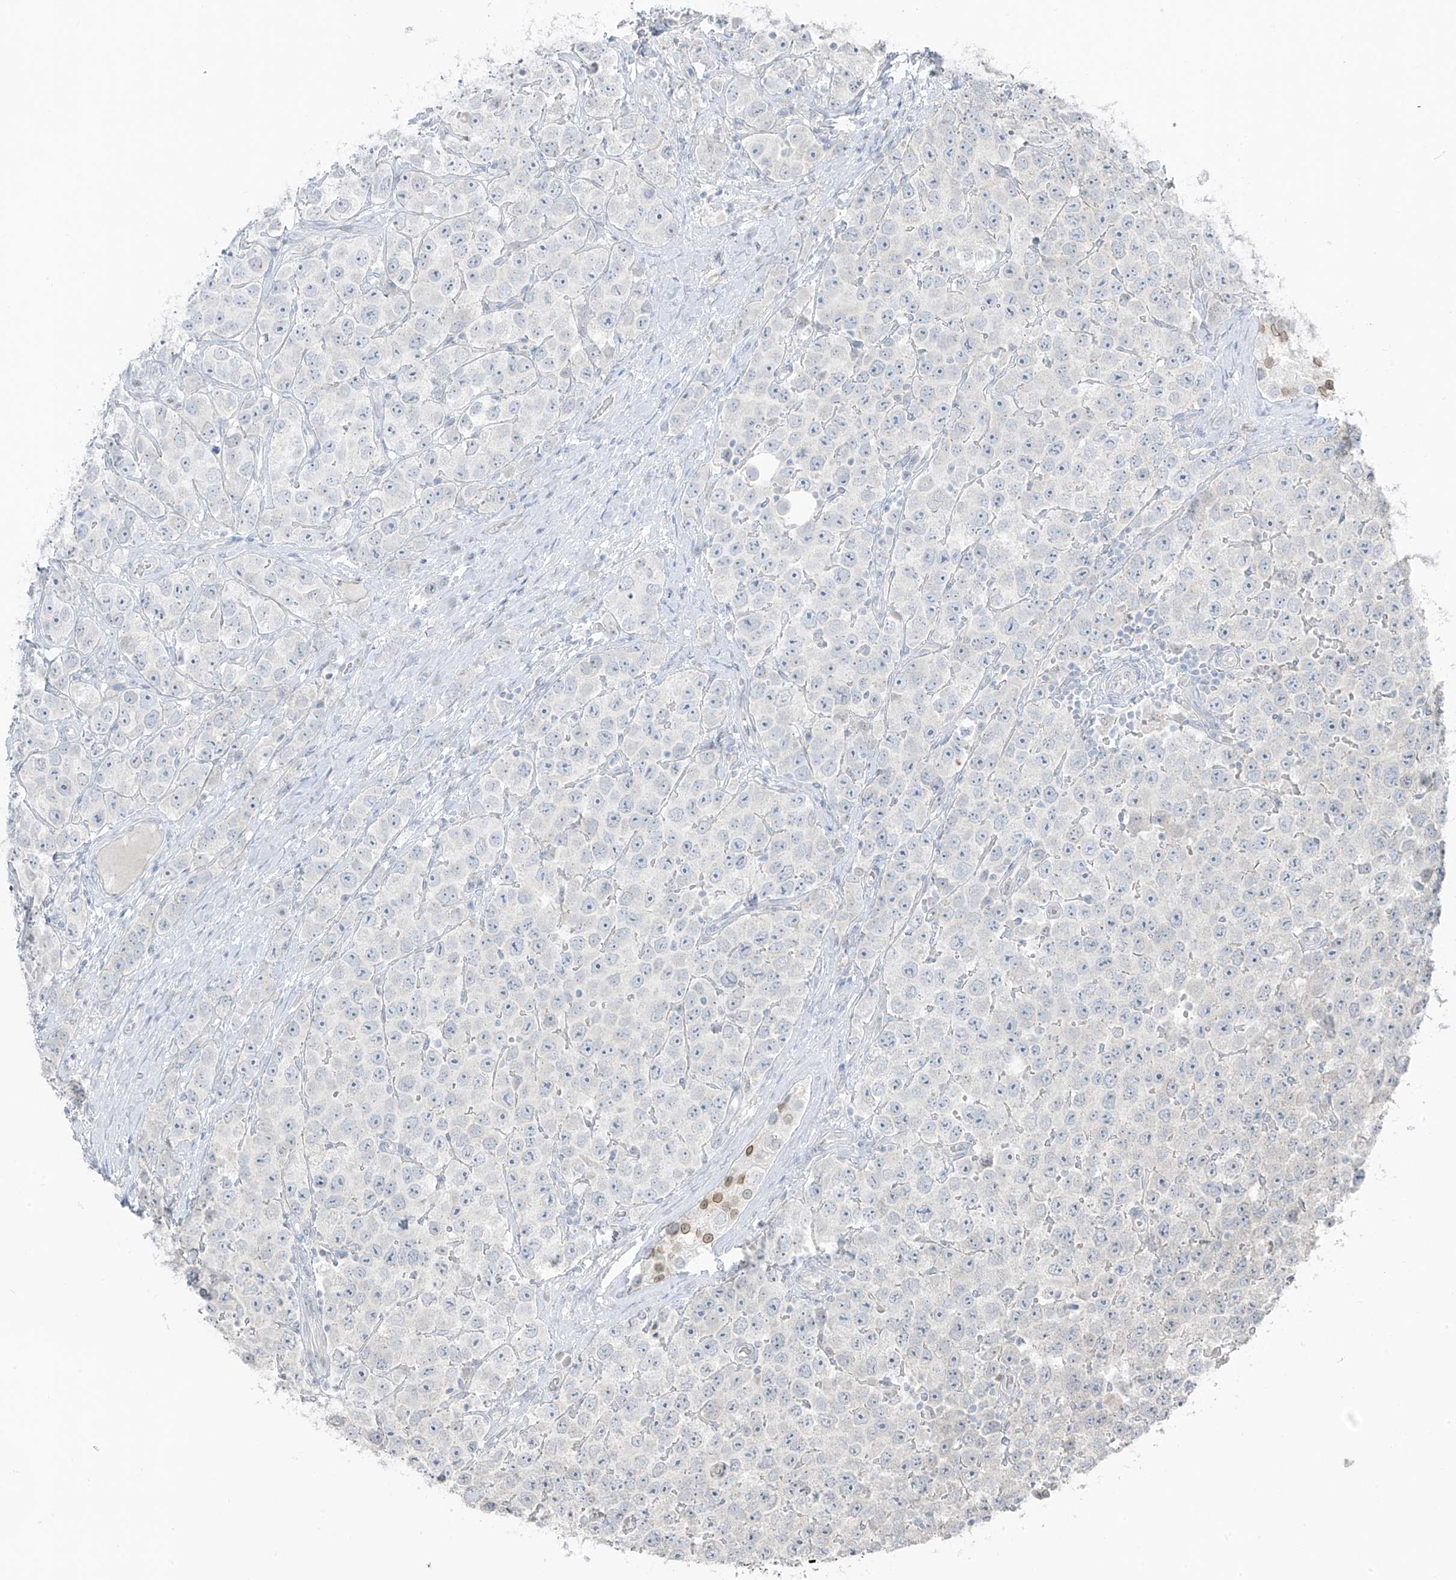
{"staining": {"intensity": "negative", "quantity": "none", "location": "none"}, "tissue": "testis cancer", "cell_type": "Tumor cells", "image_type": "cancer", "snomed": [{"axis": "morphology", "description": "Seminoma, NOS"}, {"axis": "topography", "description": "Testis"}], "caption": "Tumor cells show no significant staining in seminoma (testis). (DAB IHC visualized using brightfield microscopy, high magnification).", "gene": "PRDM6", "patient": {"sex": "male", "age": 28}}